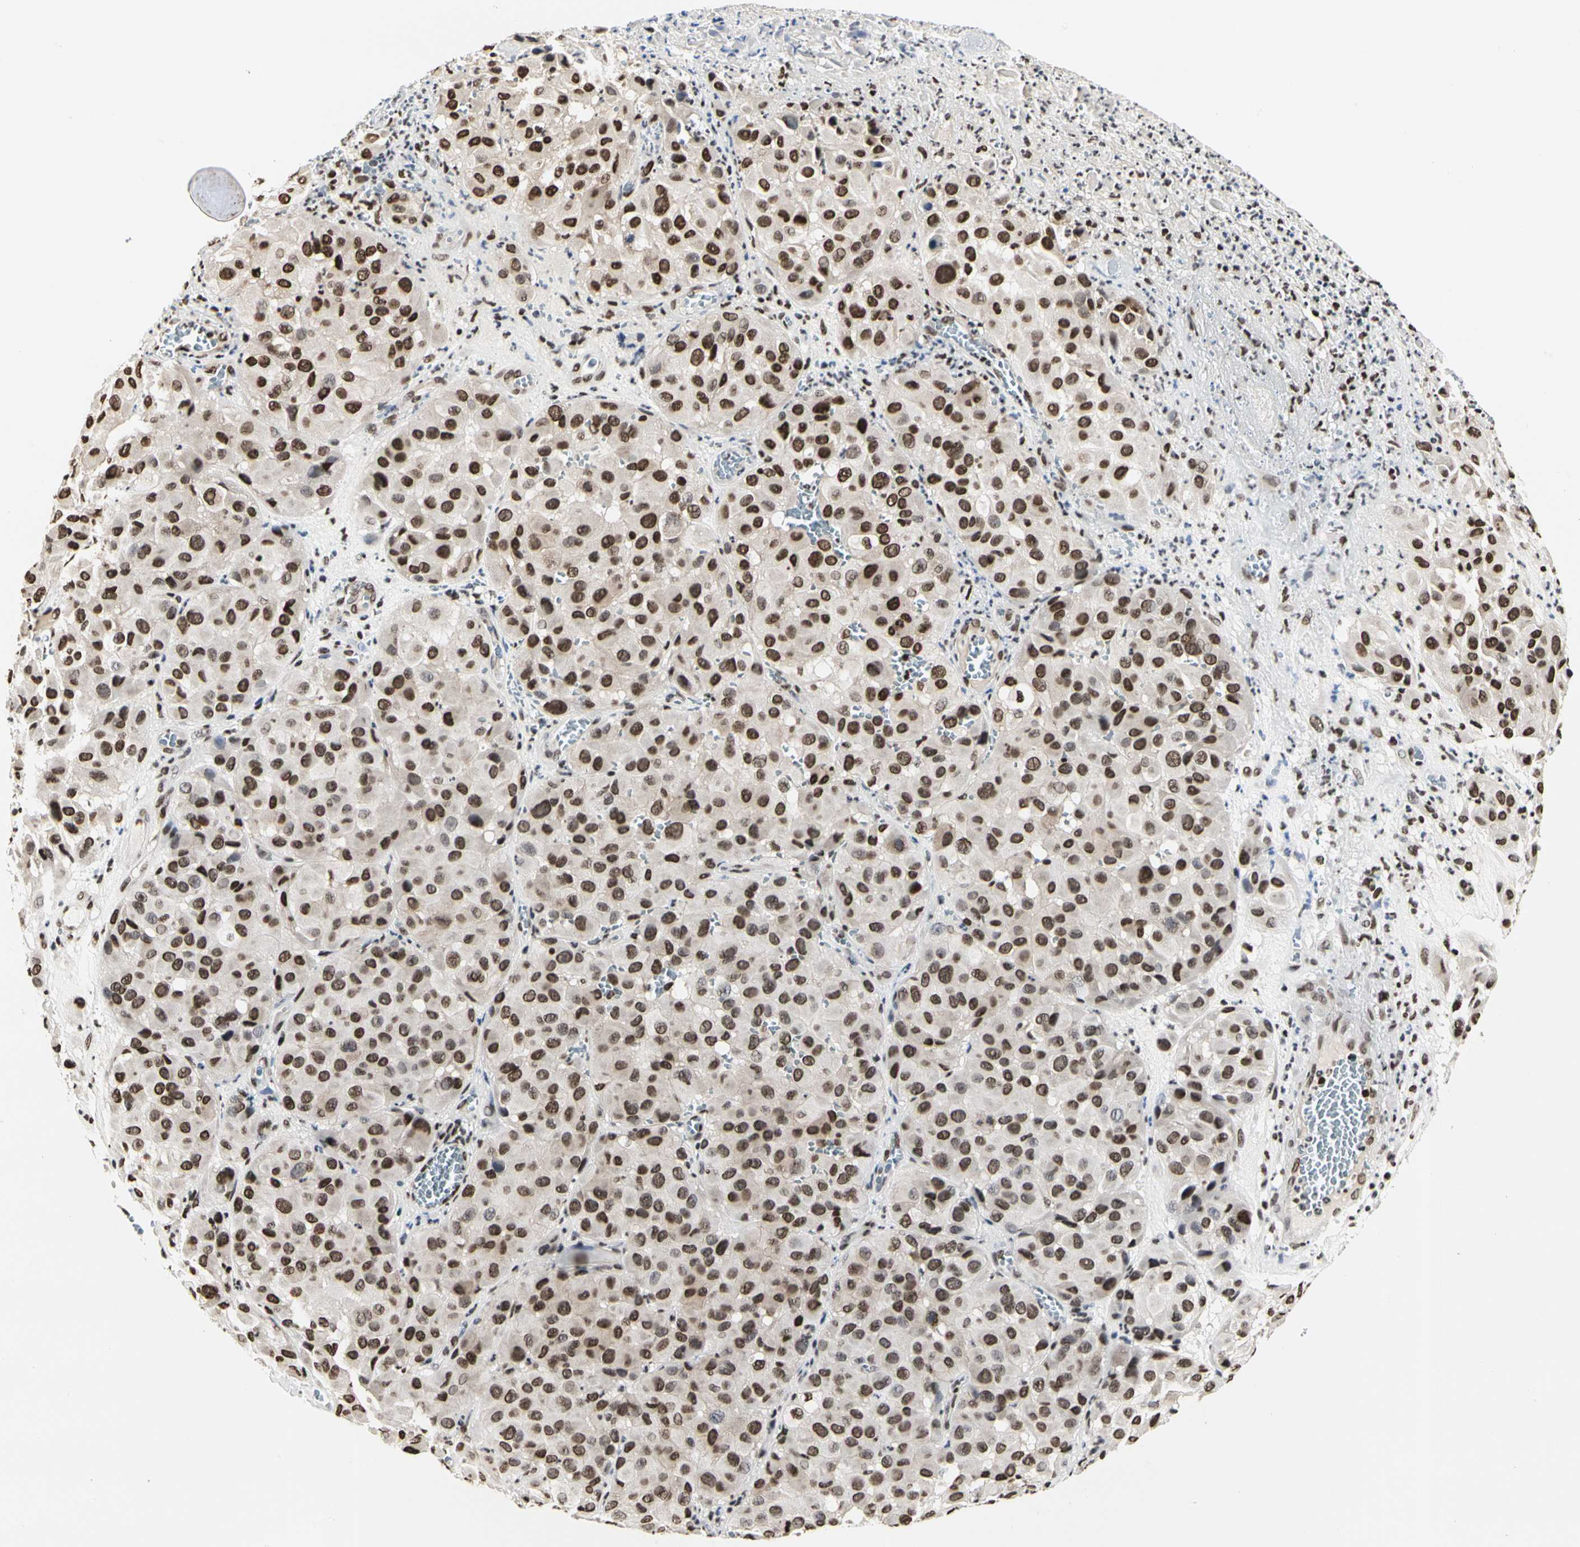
{"staining": {"intensity": "strong", "quantity": ">75%", "location": "nuclear"}, "tissue": "melanoma", "cell_type": "Tumor cells", "image_type": "cancer", "snomed": [{"axis": "morphology", "description": "Malignant melanoma, NOS"}, {"axis": "topography", "description": "Skin"}], "caption": "Human malignant melanoma stained for a protein (brown) displays strong nuclear positive expression in approximately >75% of tumor cells.", "gene": "PRMT3", "patient": {"sex": "female", "age": 21}}